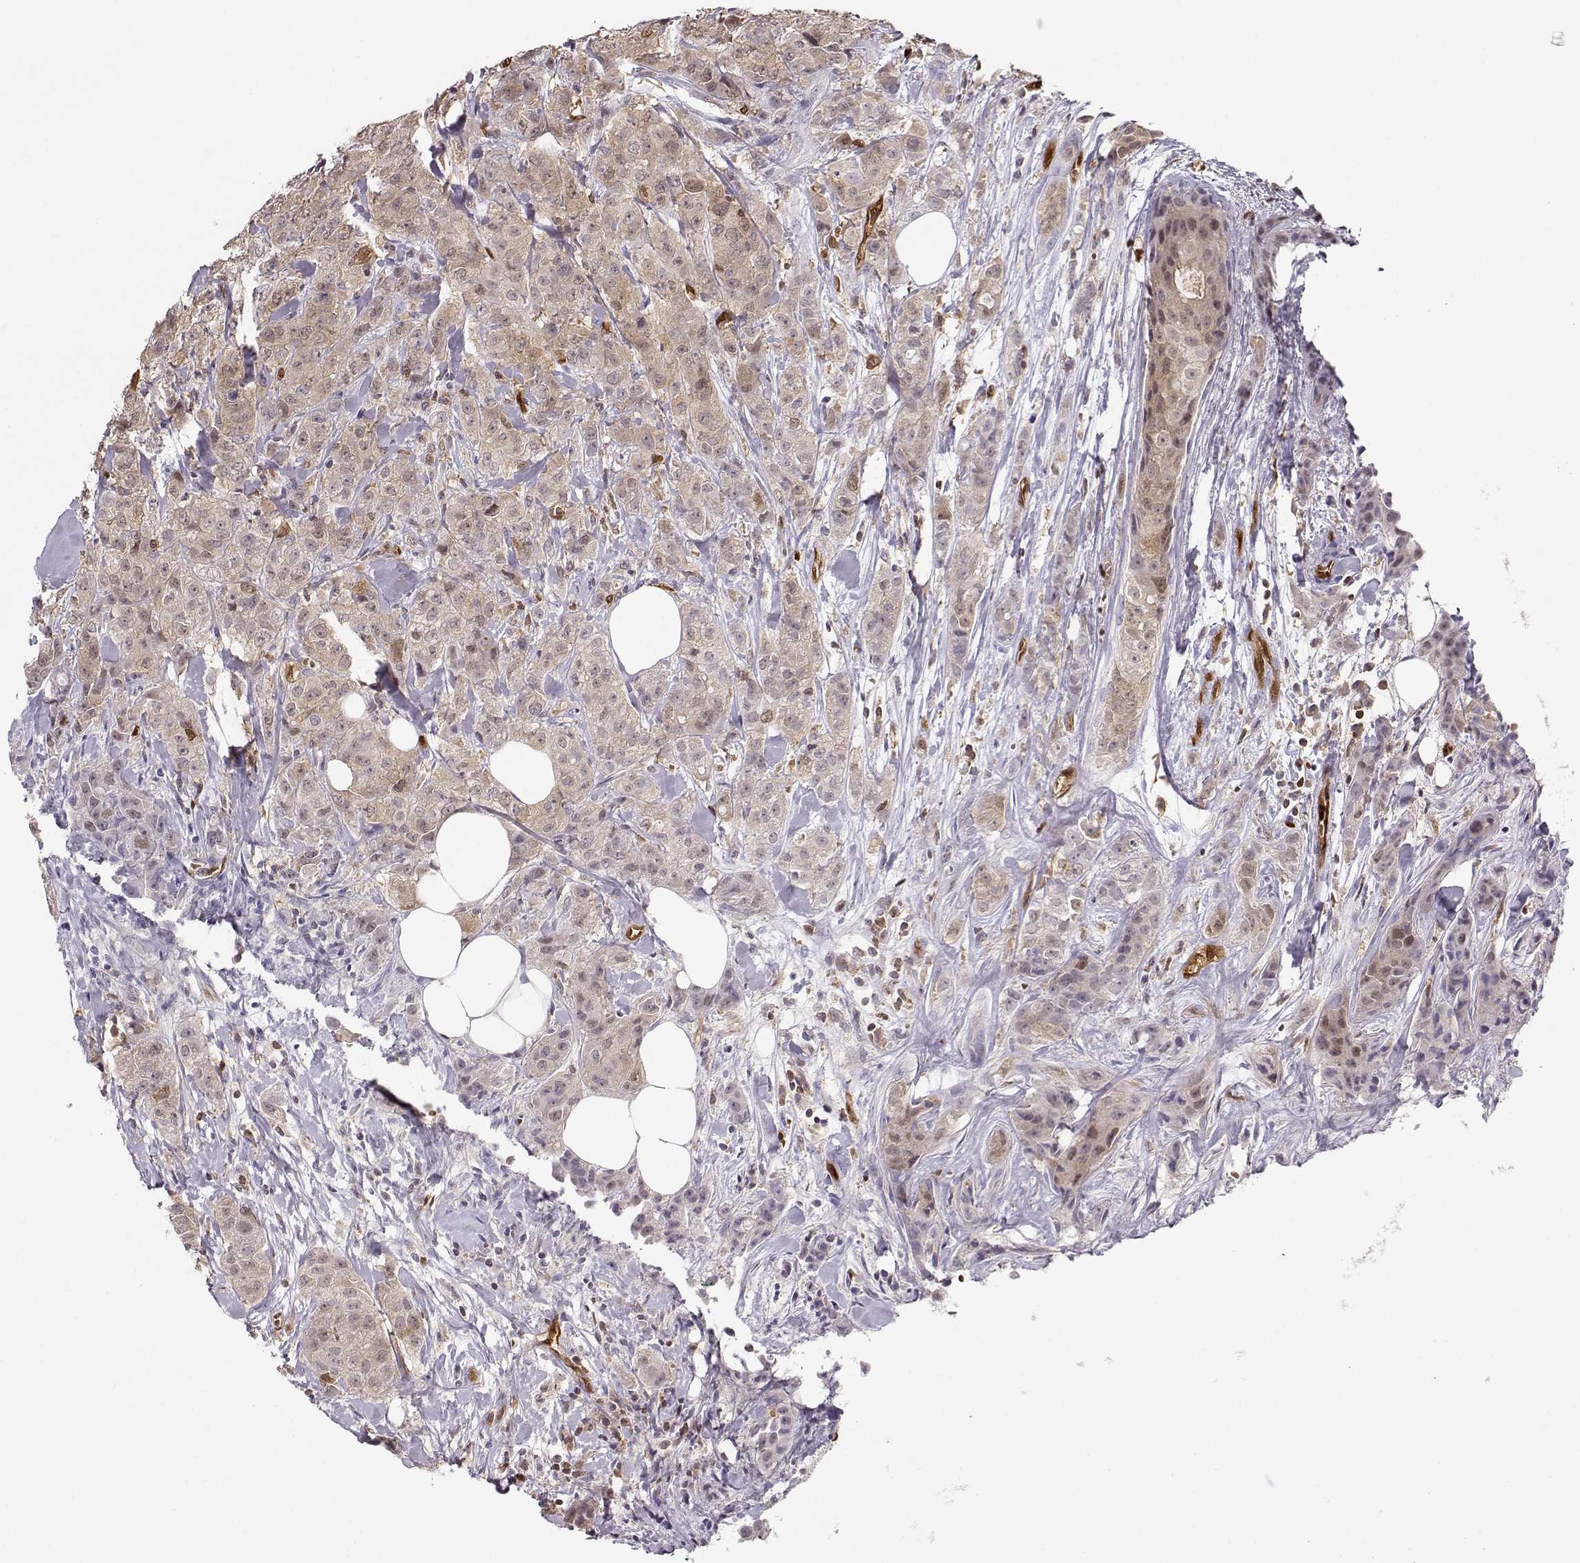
{"staining": {"intensity": "weak", "quantity": ">75%", "location": "cytoplasmic/membranous"}, "tissue": "breast cancer", "cell_type": "Tumor cells", "image_type": "cancer", "snomed": [{"axis": "morphology", "description": "Duct carcinoma"}, {"axis": "topography", "description": "Breast"}], "caption": "Weak cytoplasmic/membranous positivity for a protein is appreciated in approximately >75% of tumor cells of breast invasive ductal carcinoma using IHC.", "gene": "PNP", "patient": {"sex": "female", "age": 43}}